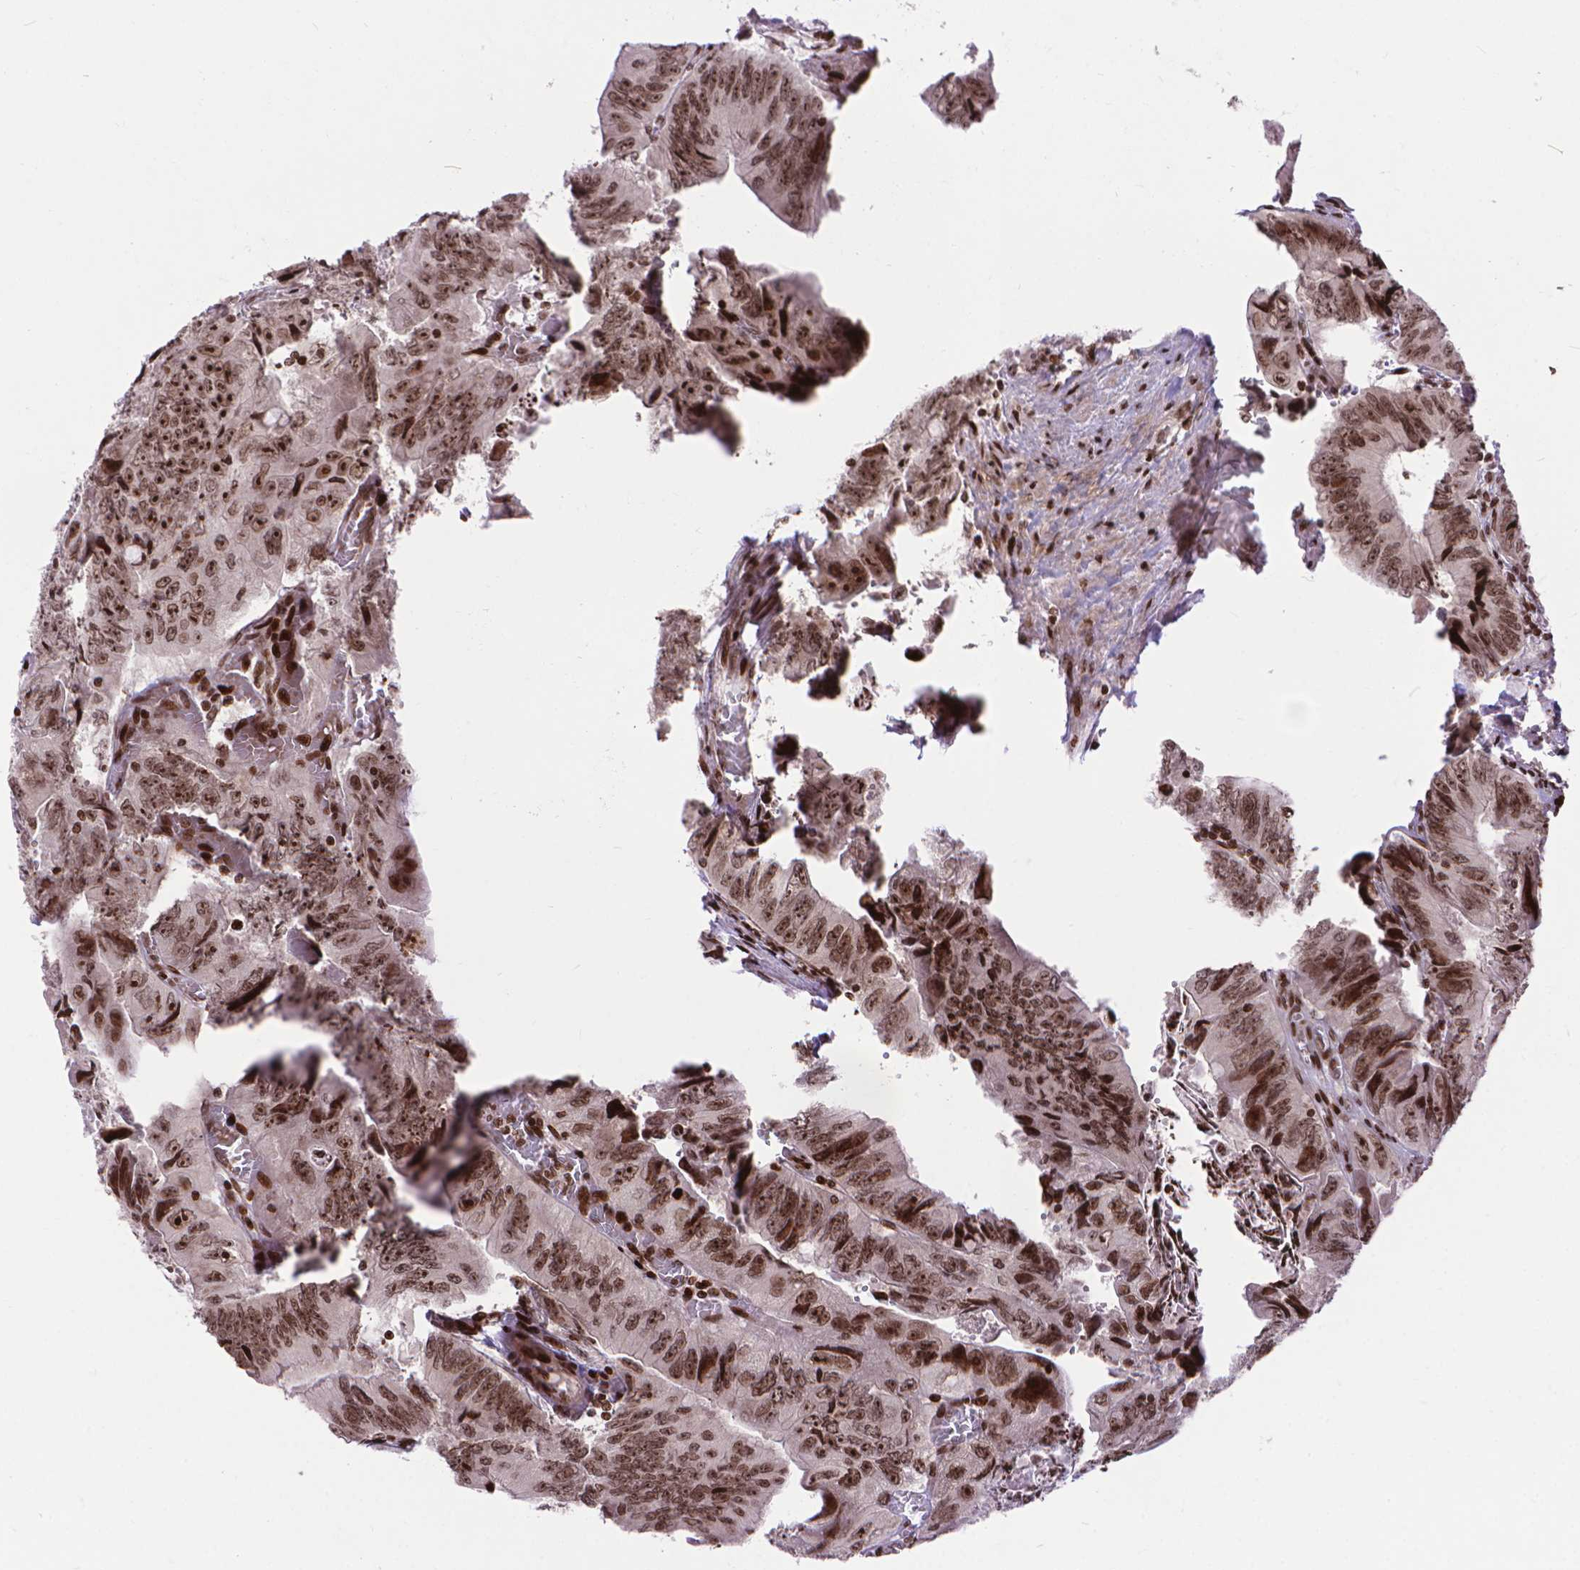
{"staining": {"intensity": "moderate", "quantity": ">75%", "location": "nuclear"}, "tissue": "colorectal cancer", "cell_type": "Tumor cells", "image_type": "cancer", "snomed": [{"axis": "morphology", "description": "Adenocarcinoma, NOS"}, {"axis": "topography", "description": "Colon"}], "caption": "Adenocarcinoma (colorectal) stained with a brown dye shows moderate nuclear positive positivity in approximately >75% of tumor cells.", "gene": "AMER1", "patient": {"sex": "female", "age": 84}}